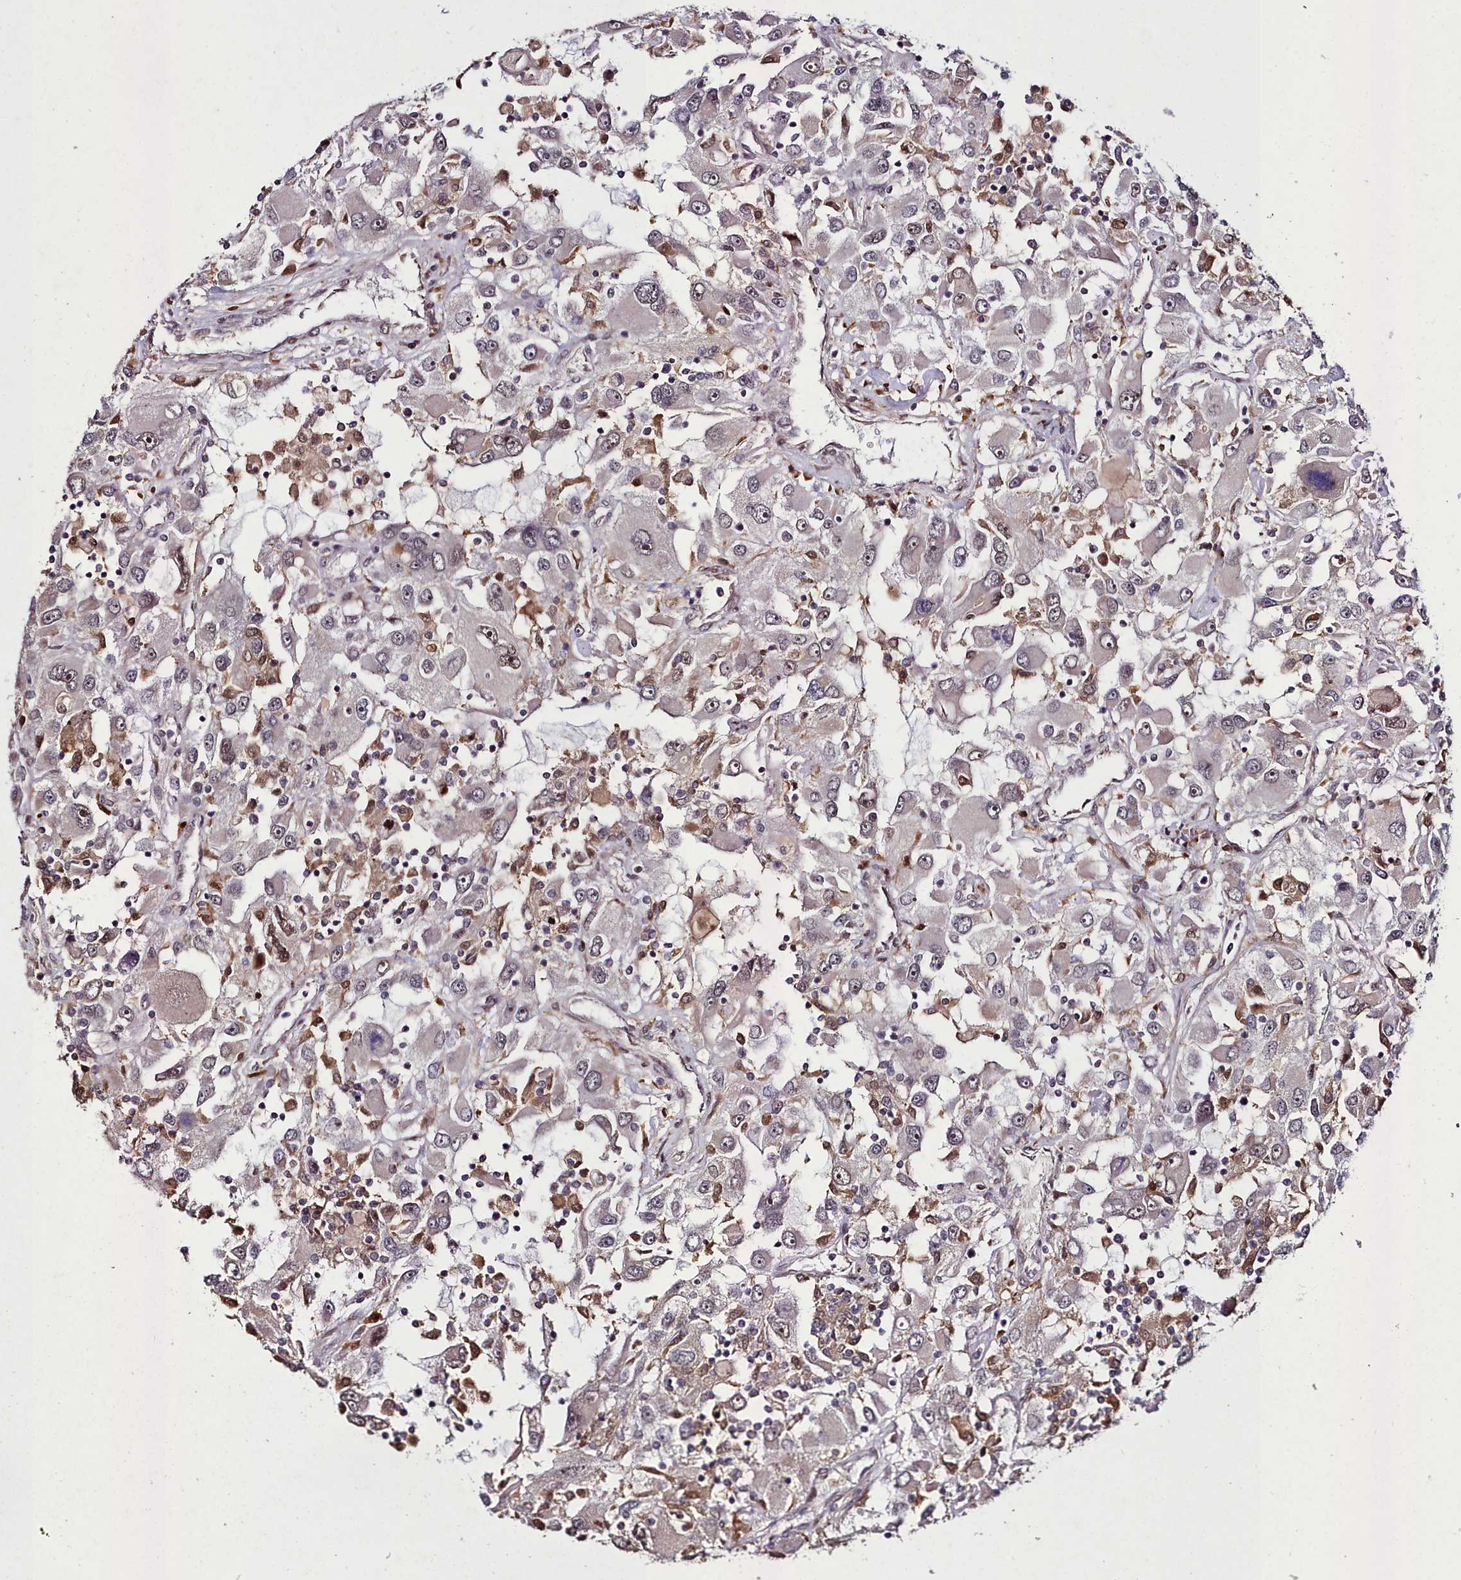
{"staining": {"intensity": "weak", "quantity": "<25%", "location": "nuclear"}, "tissue": "renal cancer", "cell_type": "Tumor cells", "image_type": "cancer", "snomed": [{"axis": "morphology", "description": "Adenocarcinoma, NOS"}, {"axis": "topography", "description": "Kidney"}], "caption": "A photomicrograph of adenocarcinoma (renal) stained for a protein exhibits no brown staining in tumor cells.", "gene": "CXXC1", "patient": {"sex": "female", "age": 52}}